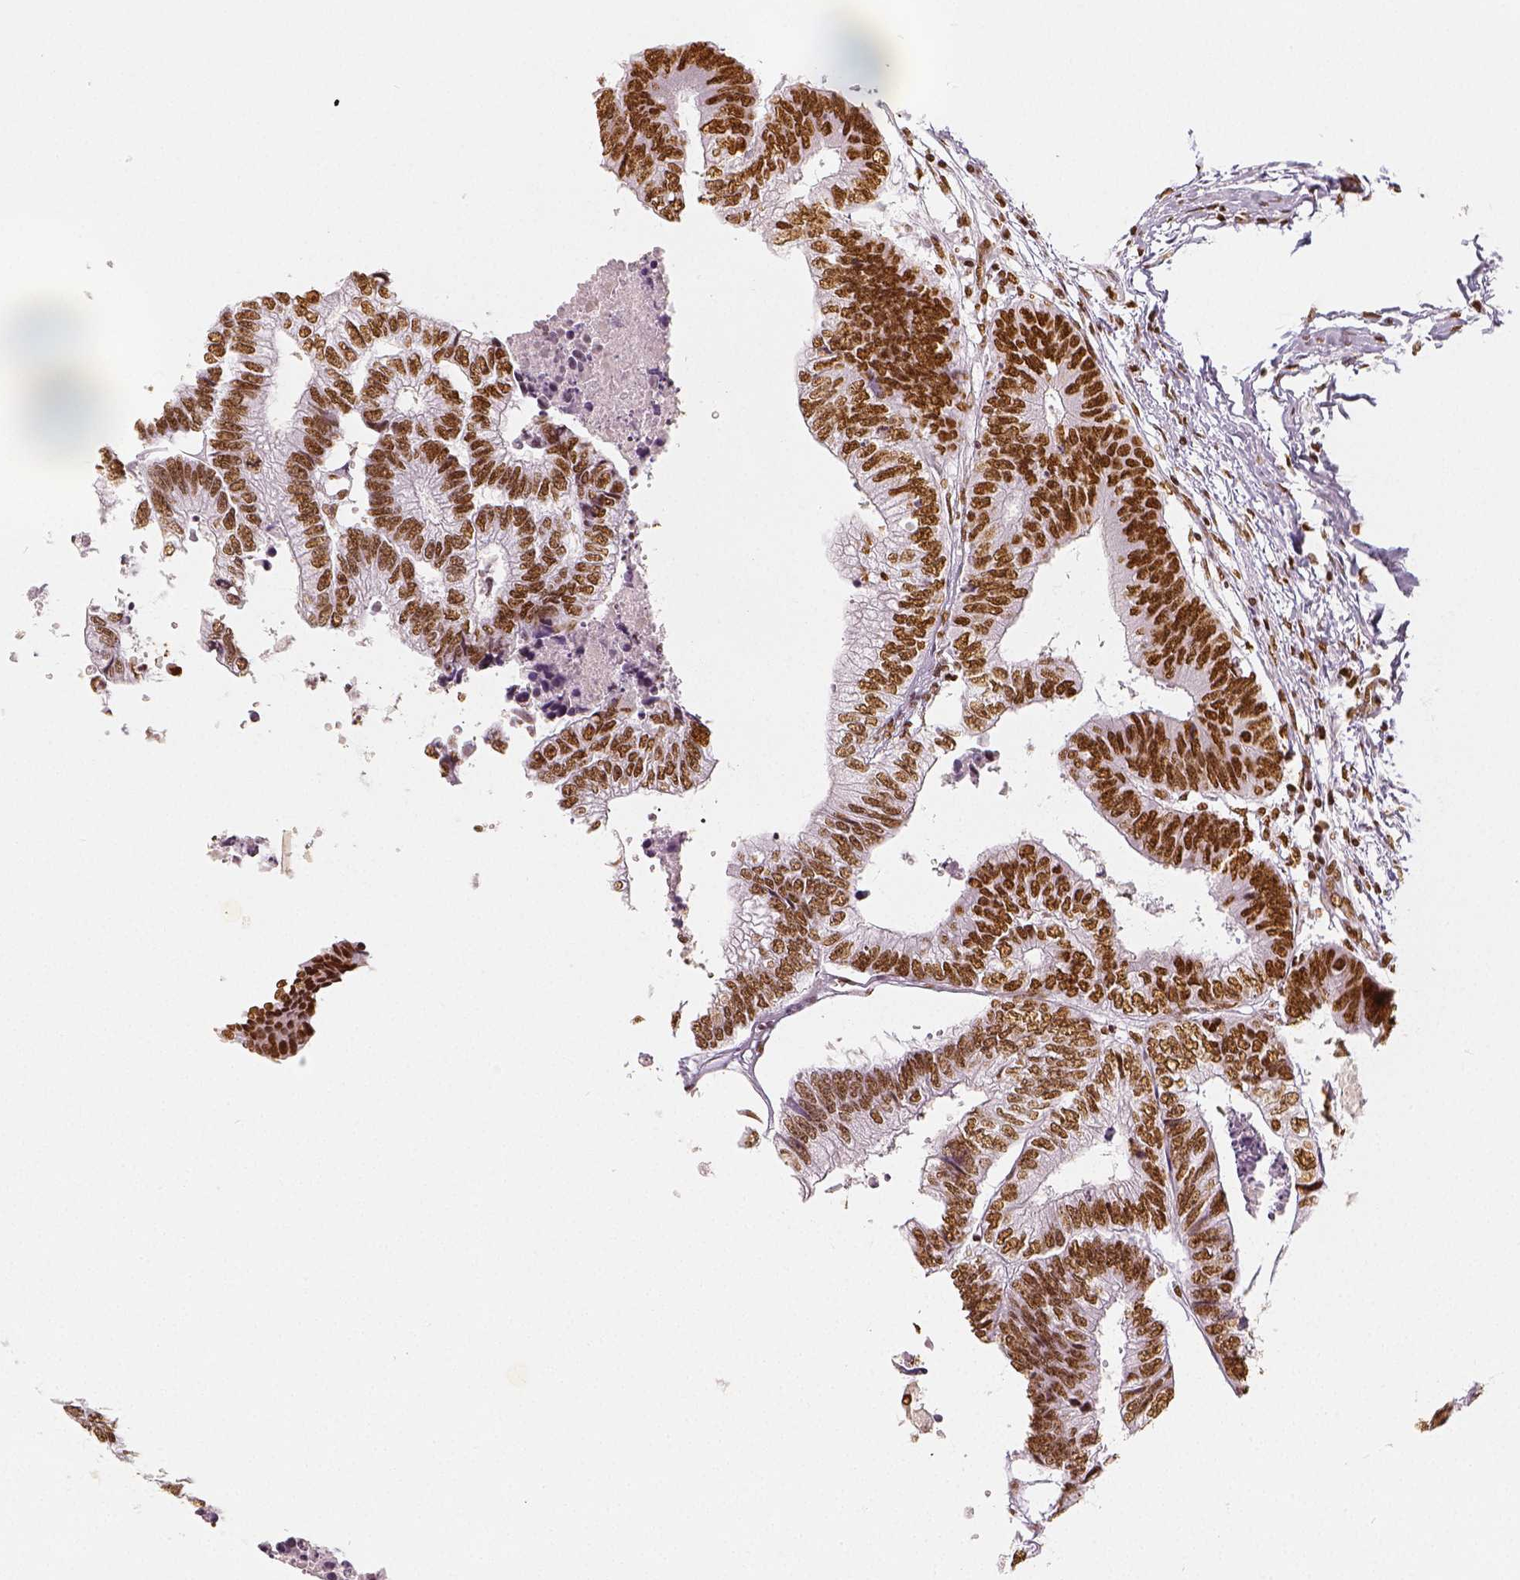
{"staining": {"intensity": "moderate", "quantity": ">75%", "location": "nuclear"}, "tissue": "colorectal cancer", "cell_type": "Tumor cells", "image_type": "cancer", "snomed": [{"axis": "morphology", "description": "Adenocarcinoma, NOS"}, {"axis": "topography", "description": "Rectum"}], "caption": "Protein expression analysis of human adenocarcinoma (colorectal) reveals moderate nuclear staining in about >75% of tumor cells.", "gene": "KDM5B", "patient": {"sex": "male", "age": 63}}